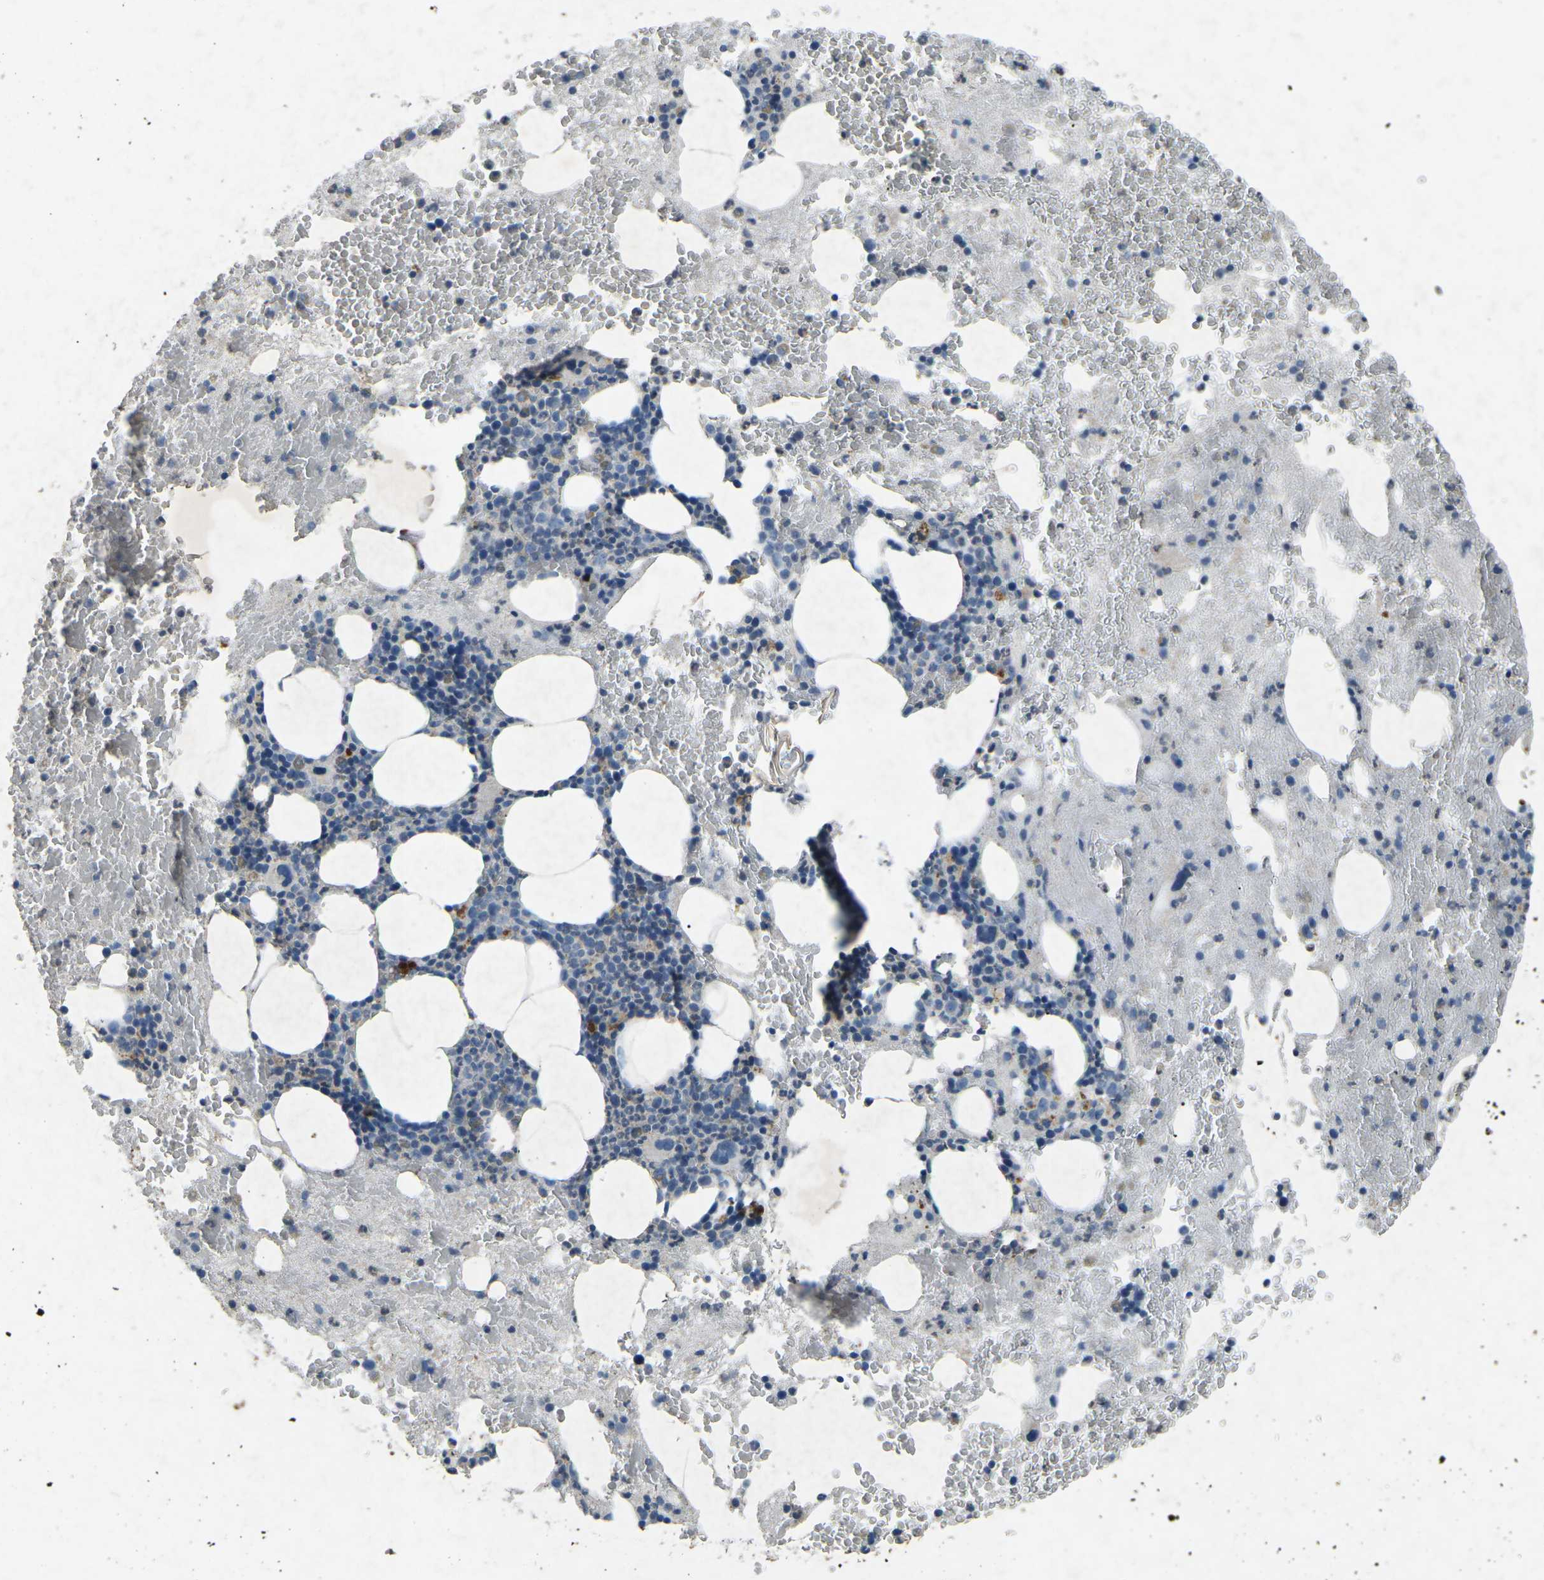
{"staining": {"intensity": "negative", "quantity": "none", "location": "none"}, "tissue": "bone marrow", "cell_type": "Hematopoietic cells", "image_type": "normal", "snomed": [{"axis": "morphology", "description": "Normal tissue, NOS"}, {"axis": "morphology", "description": "Inflammation, NOS"}, {"axis": "topography", "description": "Bone marrow"}], "caption": "IHC histopathology image of unremarkable bone marrow: human bone marrow stained with DAB (3,3'-diaminobenzidine) demonstrates no significant protein expression in hematopoietic cells. (Brightfield microscopy of DAB IHC at high magnification).", "gene": "A1BG", "patient": {"sex": "male", "age": 63}}